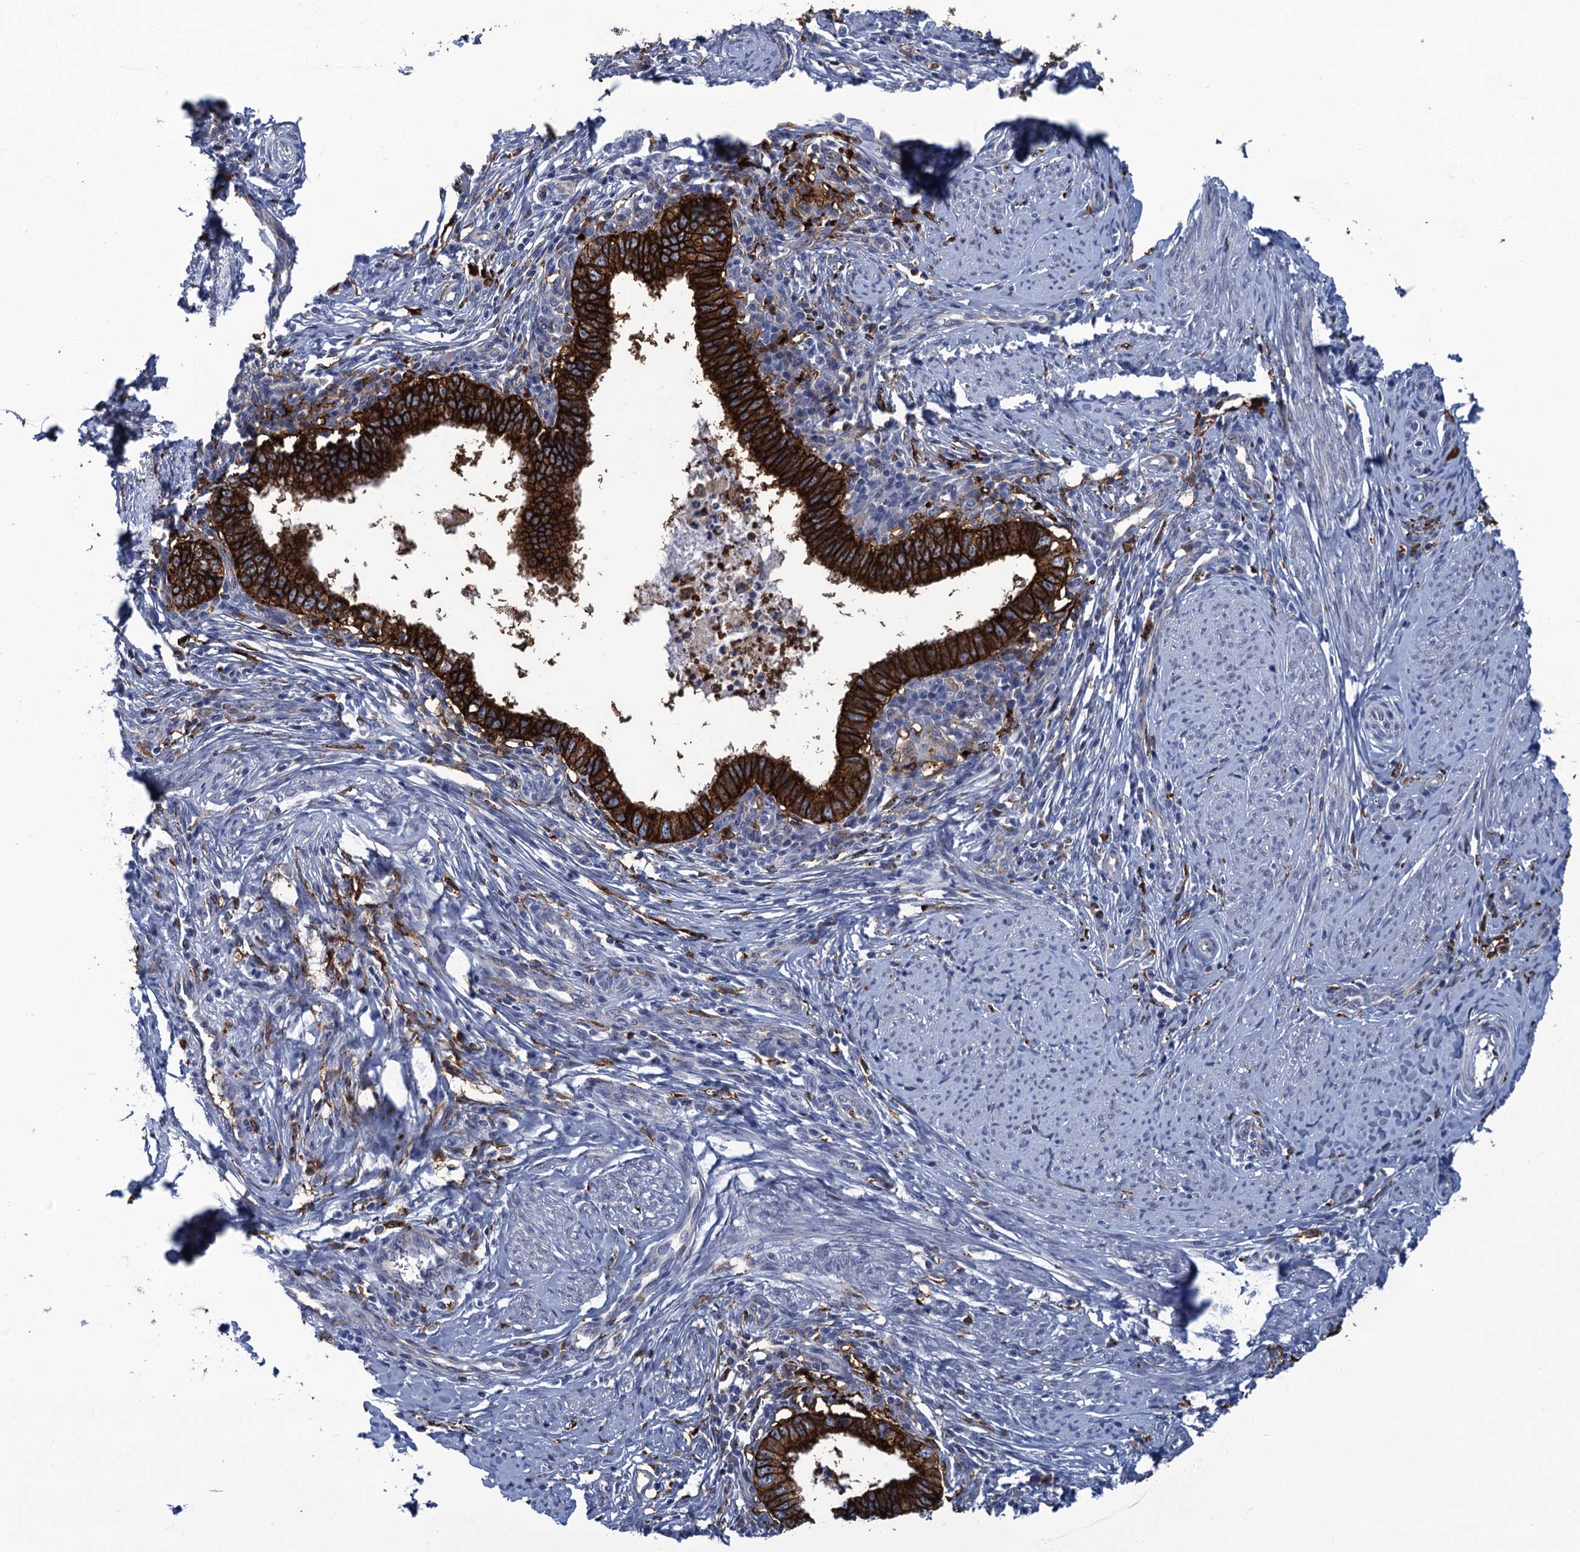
{"staining": {"intensity": "strong", "quantity": ">75%", "location": "cytoplasmic/membranous"}, "tissue": "cervical cancer", "cell_type": "Tumor cells", "image_type": "cancer", "snomed": [{"axis": "morphology", "description": "Adenocarcinoma, NOS"}, {"axis": "topography", "description": "Cervix"}], "caption": "Immunohistochemical staining of cervical adenocarcinoma shows high levels of strong cytoplasmic/membranous staining in about >75% of tumor cells.", "gene": "DNHD1", "patient": {"sex": "female", "age": 36}}